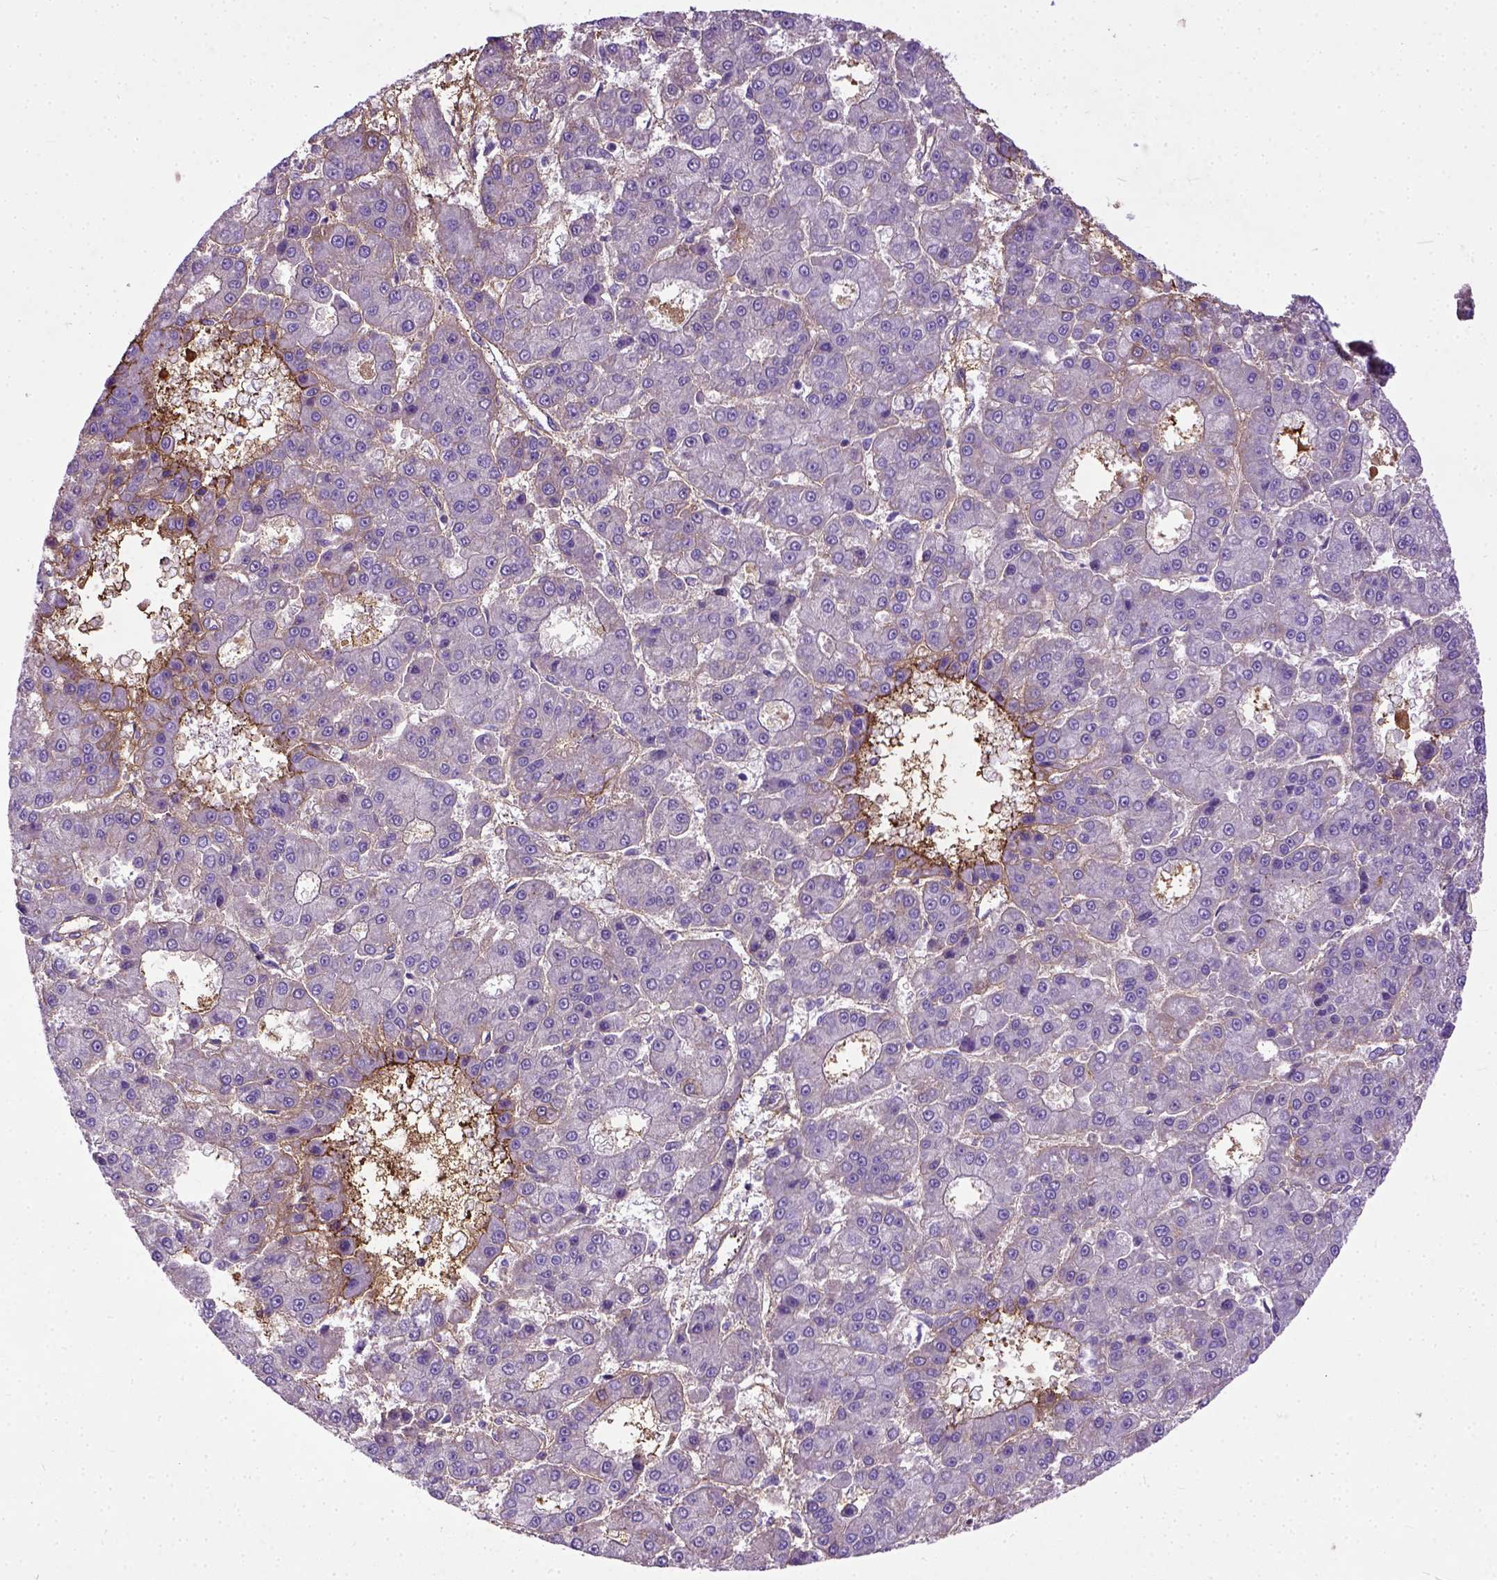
{"staining": {"intensity": "negative", "quantity": "none", "location": "none"}, "tissue": "liver cancer", "cell_type": "Tumor cells", "image_type": "cancer", "snomed": [{"axis": "morphology", "description": "Carcinoma, Hepatocellular, NOS"}, {"axis": "topography", "description": "Liver"}], "caption": "High power microscopy image of an immunohistochemistry (IHC) photomicrograph of liver cancer (hepatocellular carcinoma), revealing no significant expression in tumor cells.", "gene": "ADAMTS8", "patient": {"sex": "male", "age": 70}}